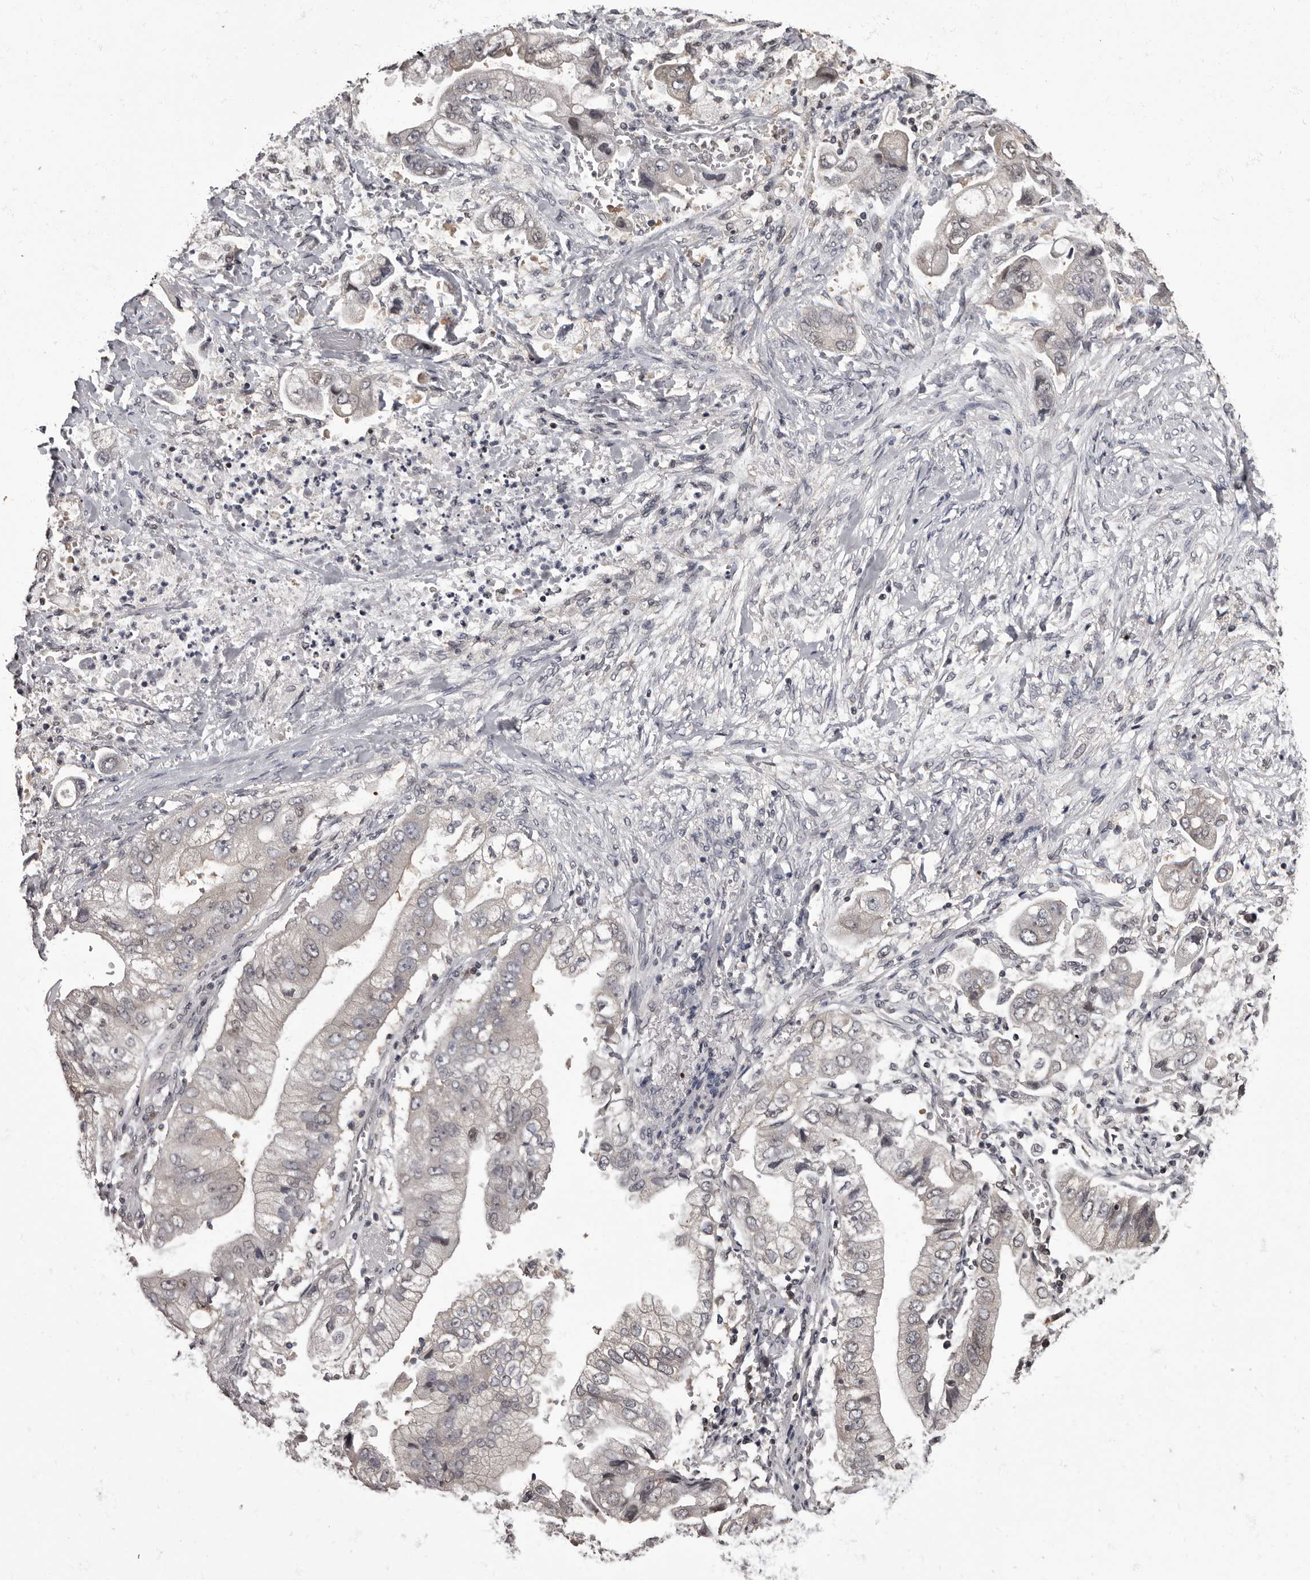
{"staining": {"intensity": "weak", "quantity": "<25%", "location": "nuclear"}, "tissue": "stomach cancer", "cell_type": "Tumor cells", "image_type": "cancer", "snomed": [{"axis": "morphology", "description": "Adenocarcinoma, NOS"}, {"axis": "topography", "description": "Stomach"}], "caption": "This is an IHC micrograph of stomach adenocarcinoma. There is no positivity in tumor cells.", "gene": "C1orf50", "patient": {"sex": "male", "age": 62}}